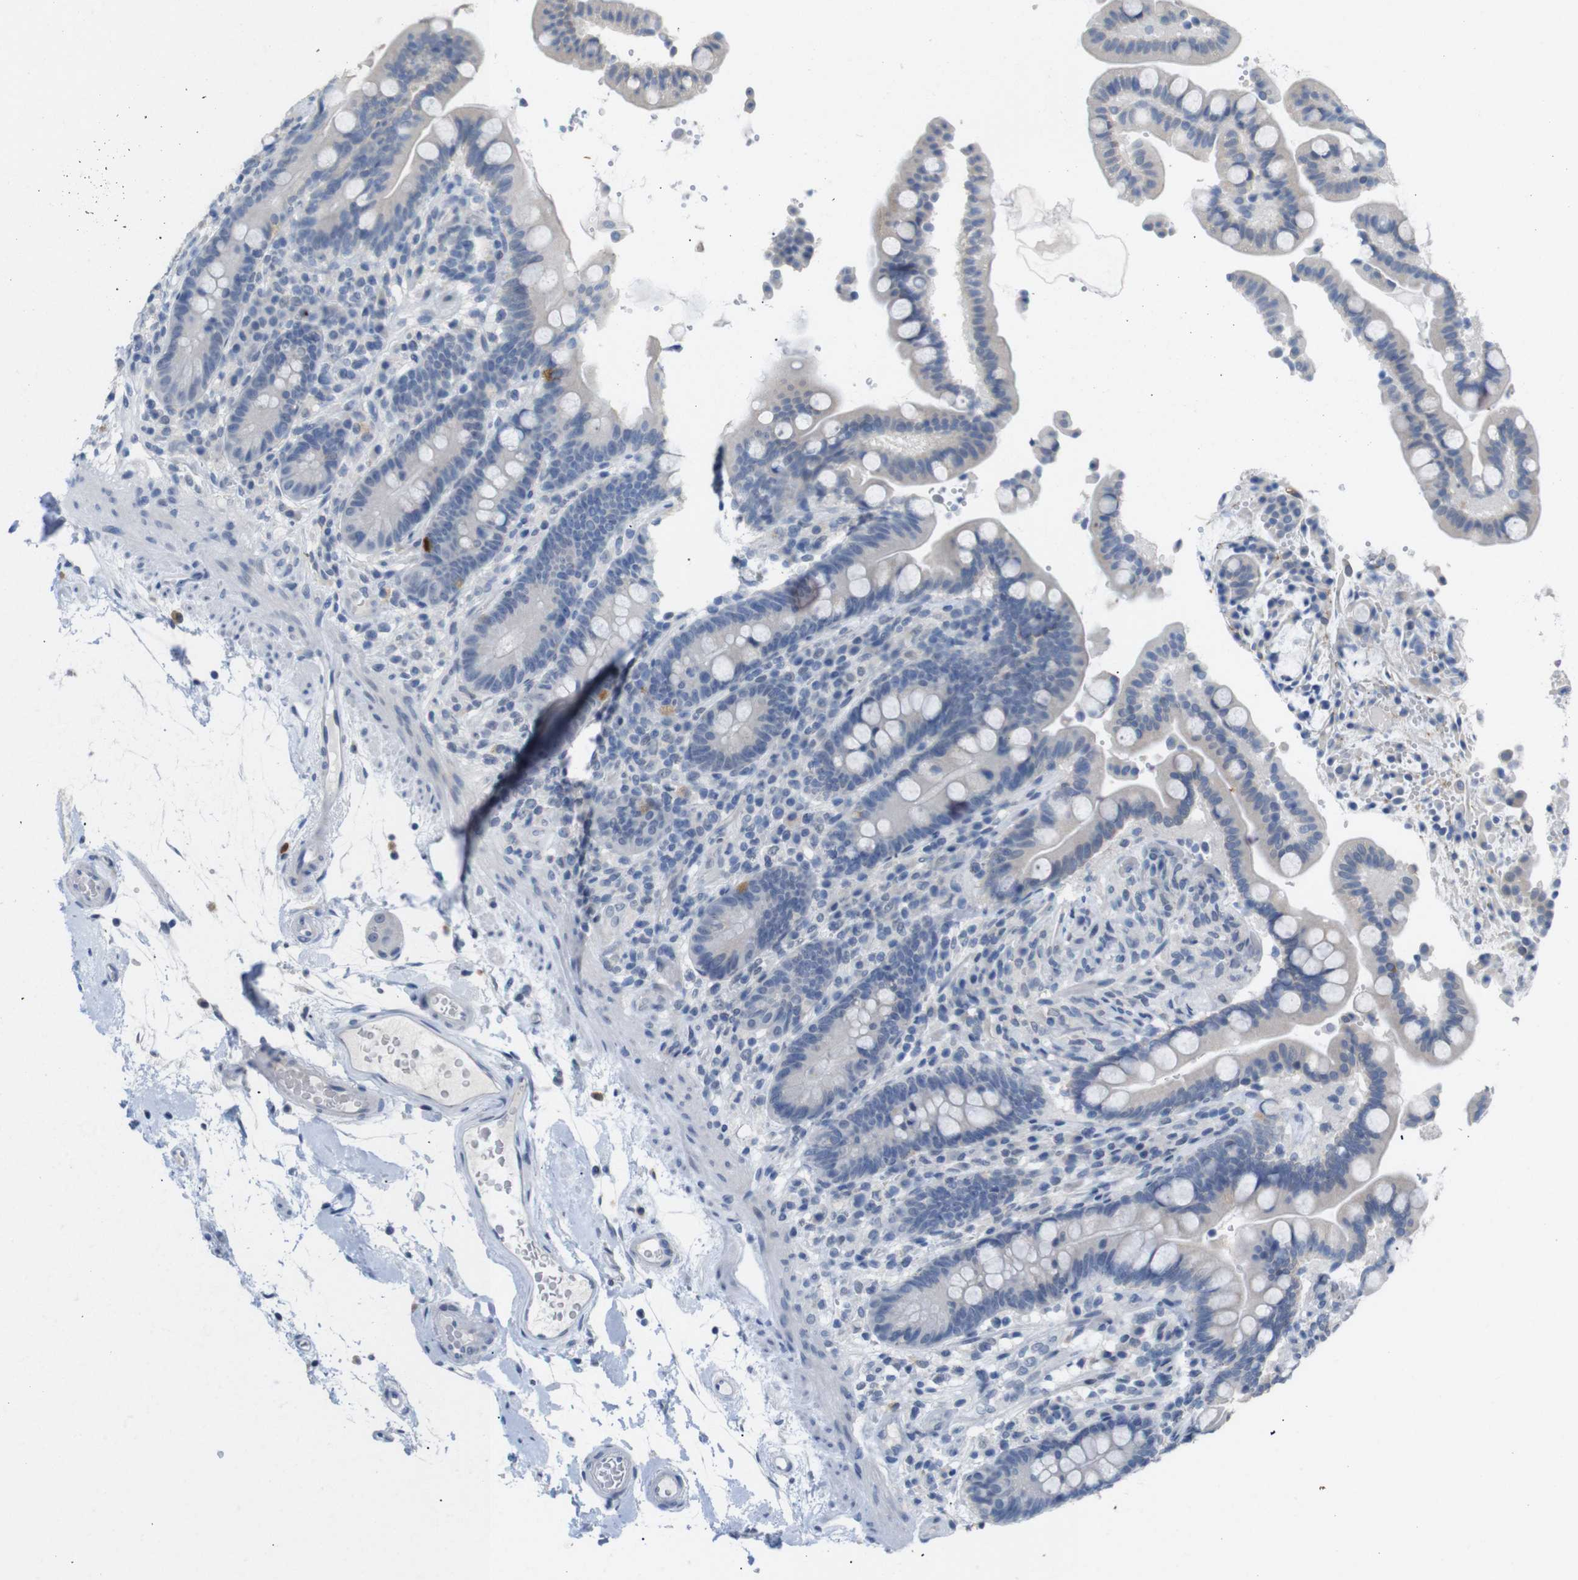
{"staining": {"intensity": "negative", "quantity": "none", "location": "none"}, "tissue": "colon", "cell_type": "Endothelial cells", "image_type": "normal", "snomed": [{"axis": "morphology", "description": "Normal tissue, NOS"}, {"axis": "topography", "description": "Colon"}], "caption": "High power microscopy histopathology image of an IHC photomicrograph of benign colon, revealing no significant expression in endothelial cells. (Brightfield microscopy of DAB (3,3'-diaminobenzidine) immunohistochemistry at high magnification).", "gene": "CHRM5", "patient": {"sex": "male", "age": 73}}